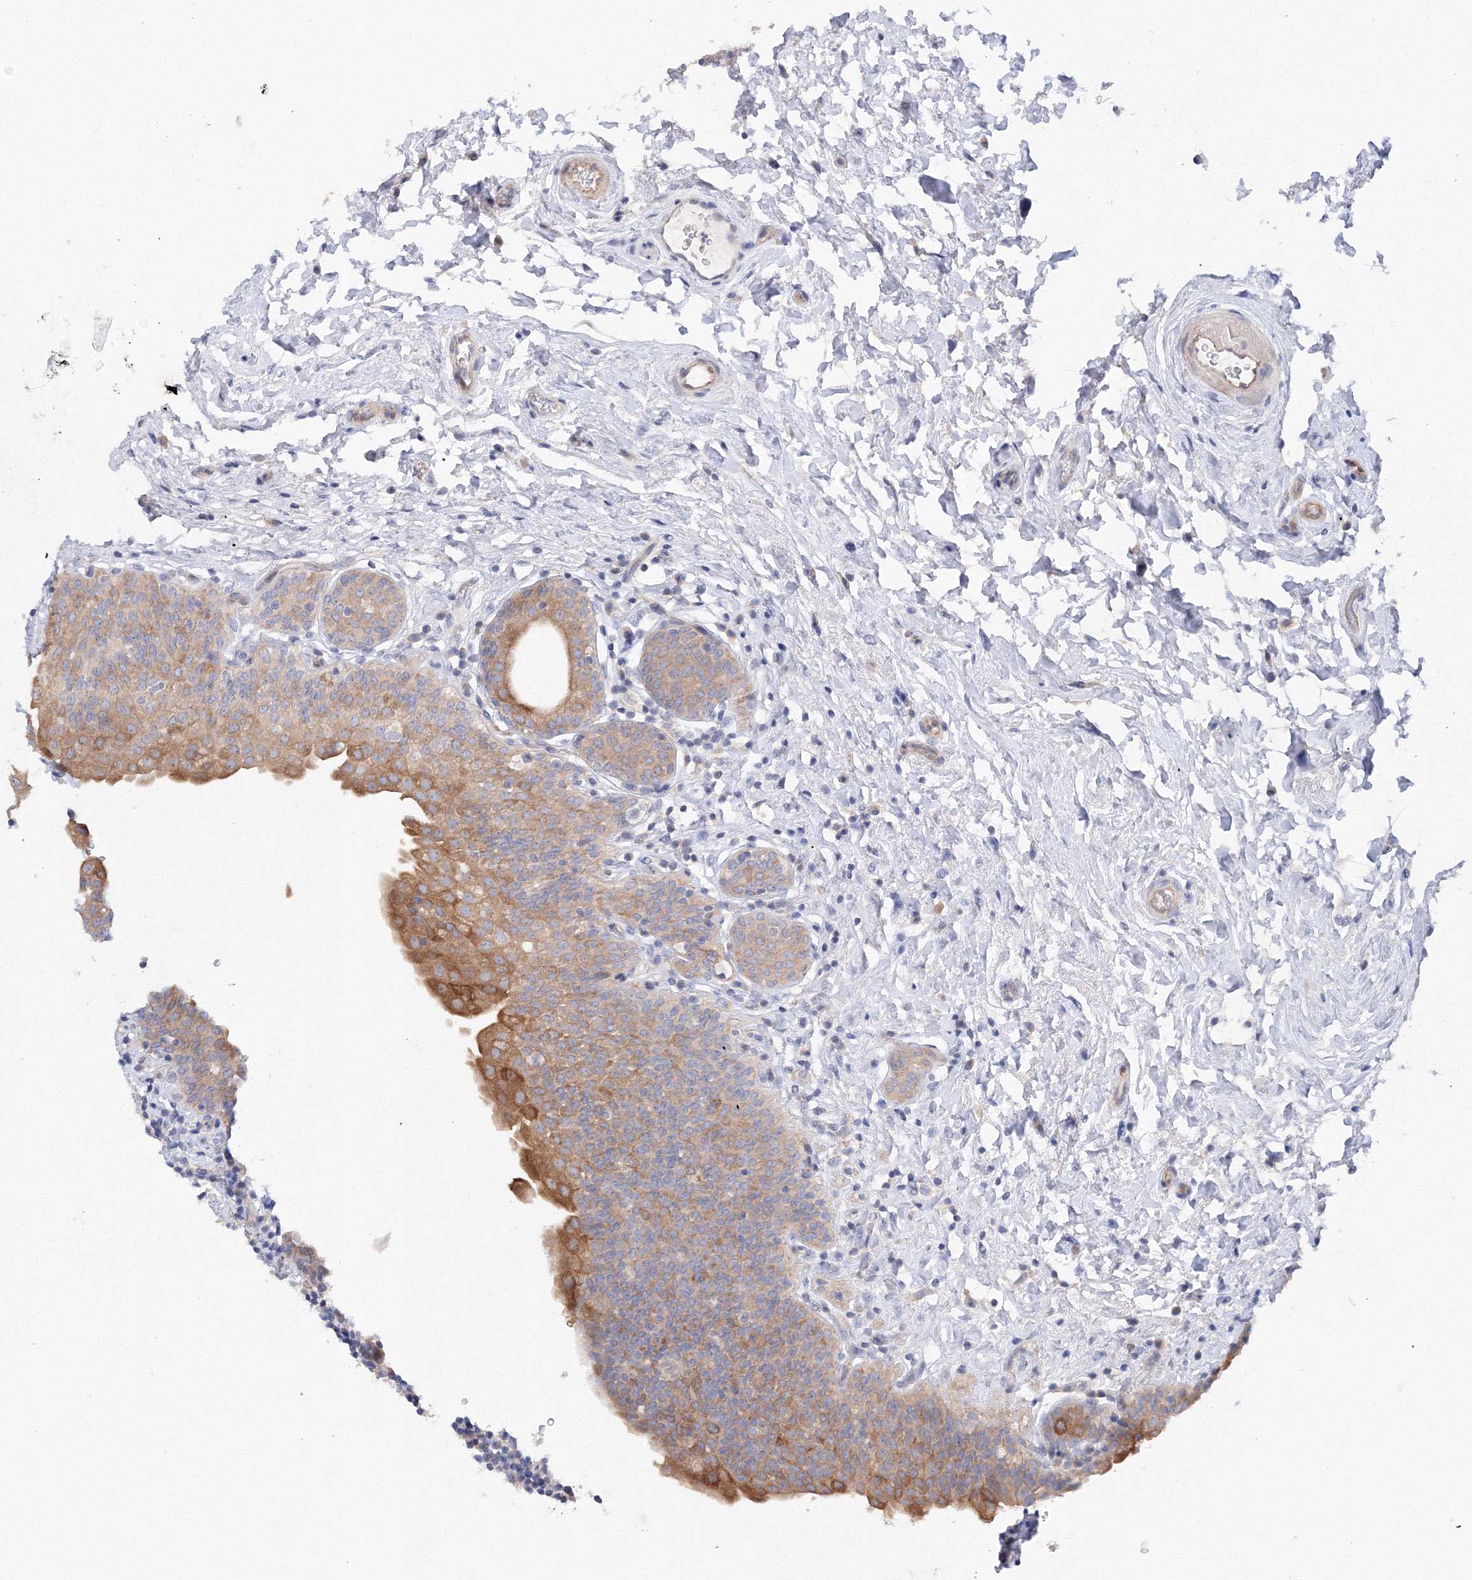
{"staining": {"intensity": "moderate", "quantity": ">75%", "location": "cytoplasmic/membranous"}, "tissue": "urinary bladder", "cell_type": "Urothelial cells", "image_type": "normal", "snomed": [{"axis": "morphology", "description": "Normal tissue, NOS"}, {"axis": "topography", "description": "Urinary bladder"}], "caption": "Protein staining of unremarkable urinary bladder exhibits moderate cytoplasmic/membranous staining in about >75% of urothelial cells.", "gene": "DIS3L2", "patient": {"sex": "male", "age": 83}}